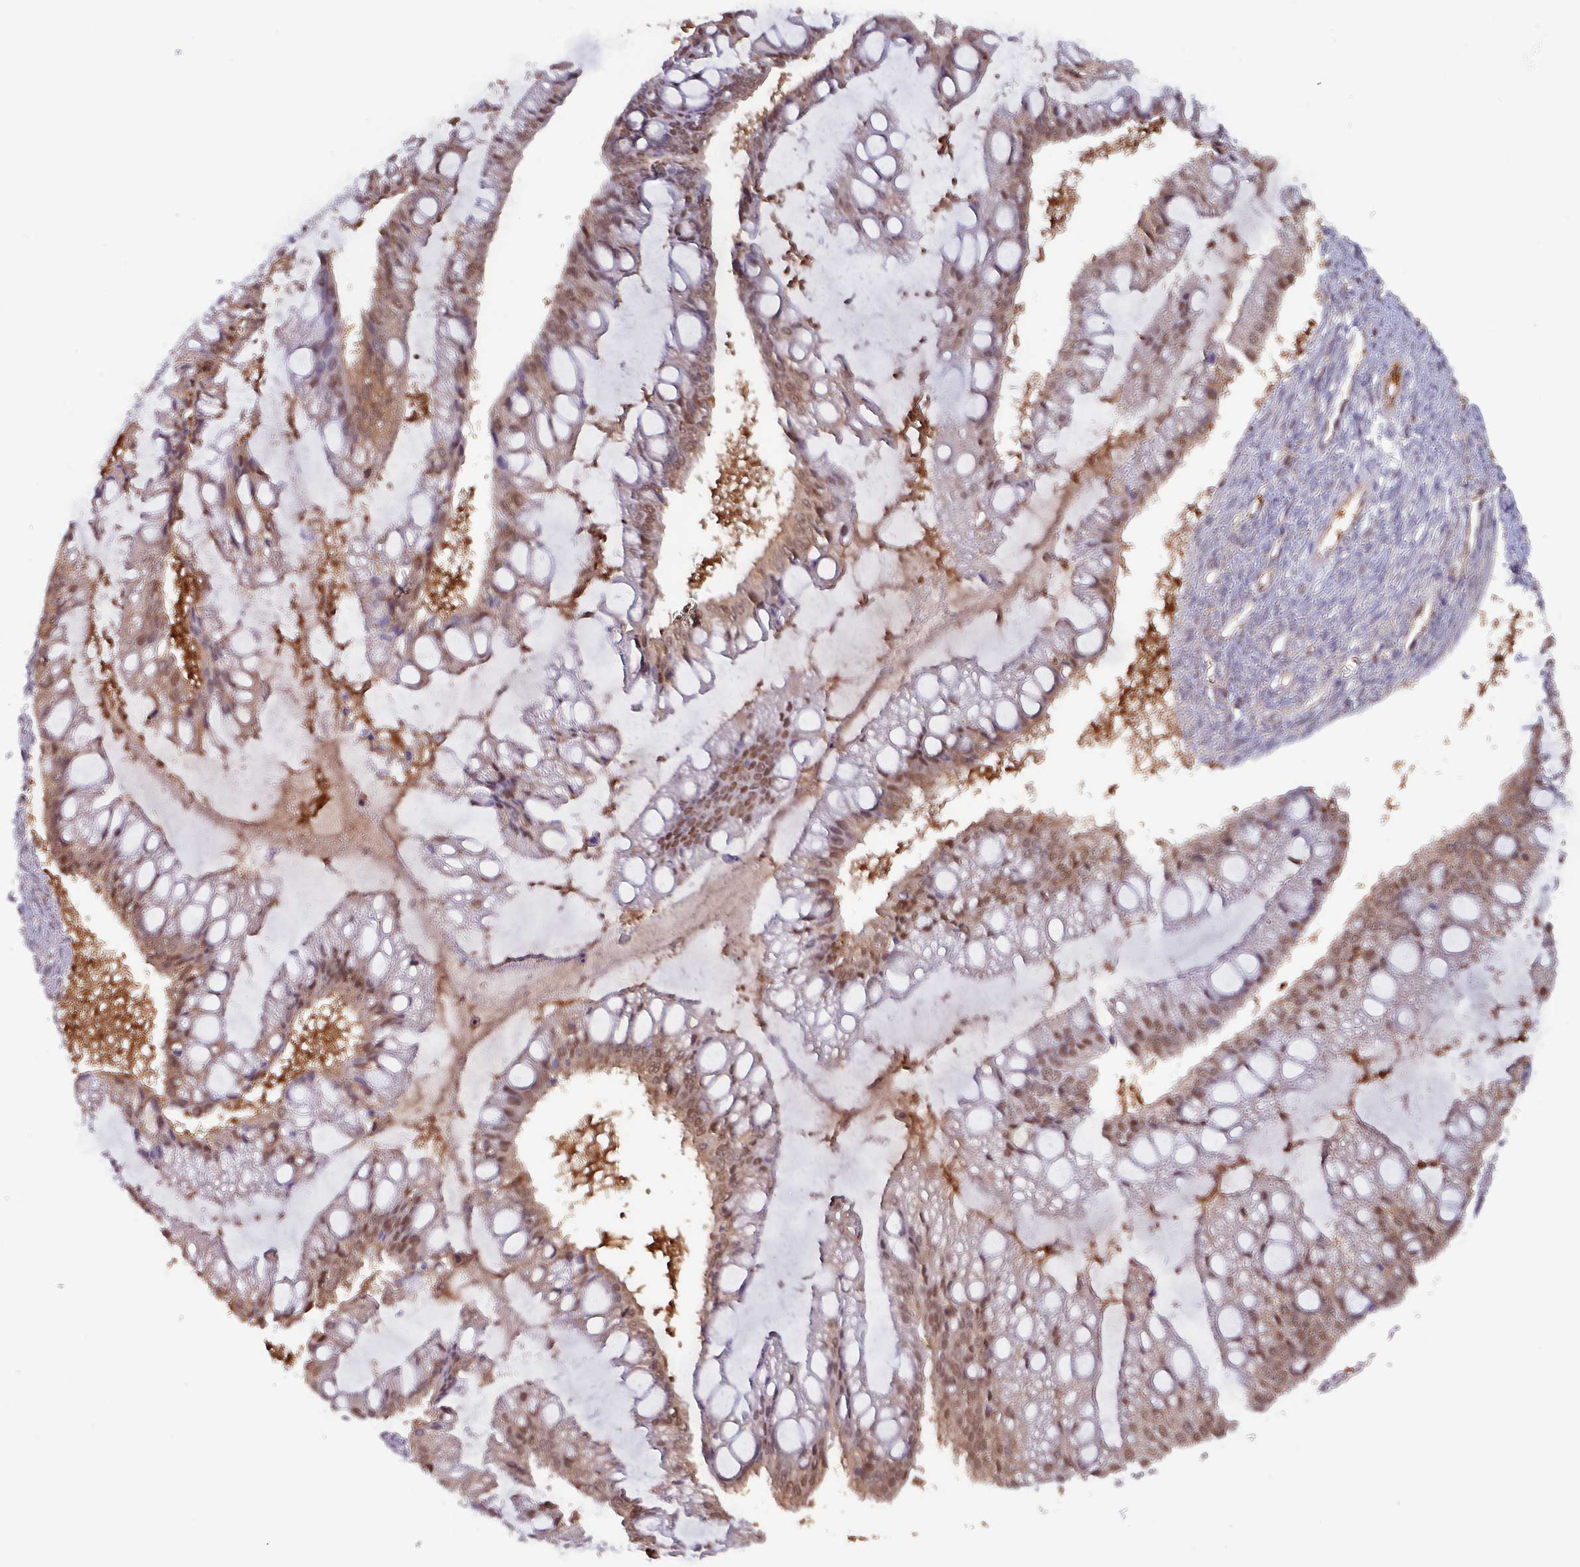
{"staining": {"intensity": "moderate", "quantity": ">75%", "location": "cytoplasmic/membranous,nuclear"}, "tissue": "ovarian cancer", "cell_type": "Tumor cells", "image_type": "cancer", "snomed": [{"axis": "morphology", "description": "Cystadenocarcinoma, mucinous, NOS"}, {"axis": "topography", "description": "Ovary"}], "caption": "A medium amount of moderate cytoplasmic/membranous and nuclear positivity is appreciated in about >75% of tumor cells in ovarian cancer tissue.", "gene": "PSMB8", "patient": {"sex": "female", "age": 73}}